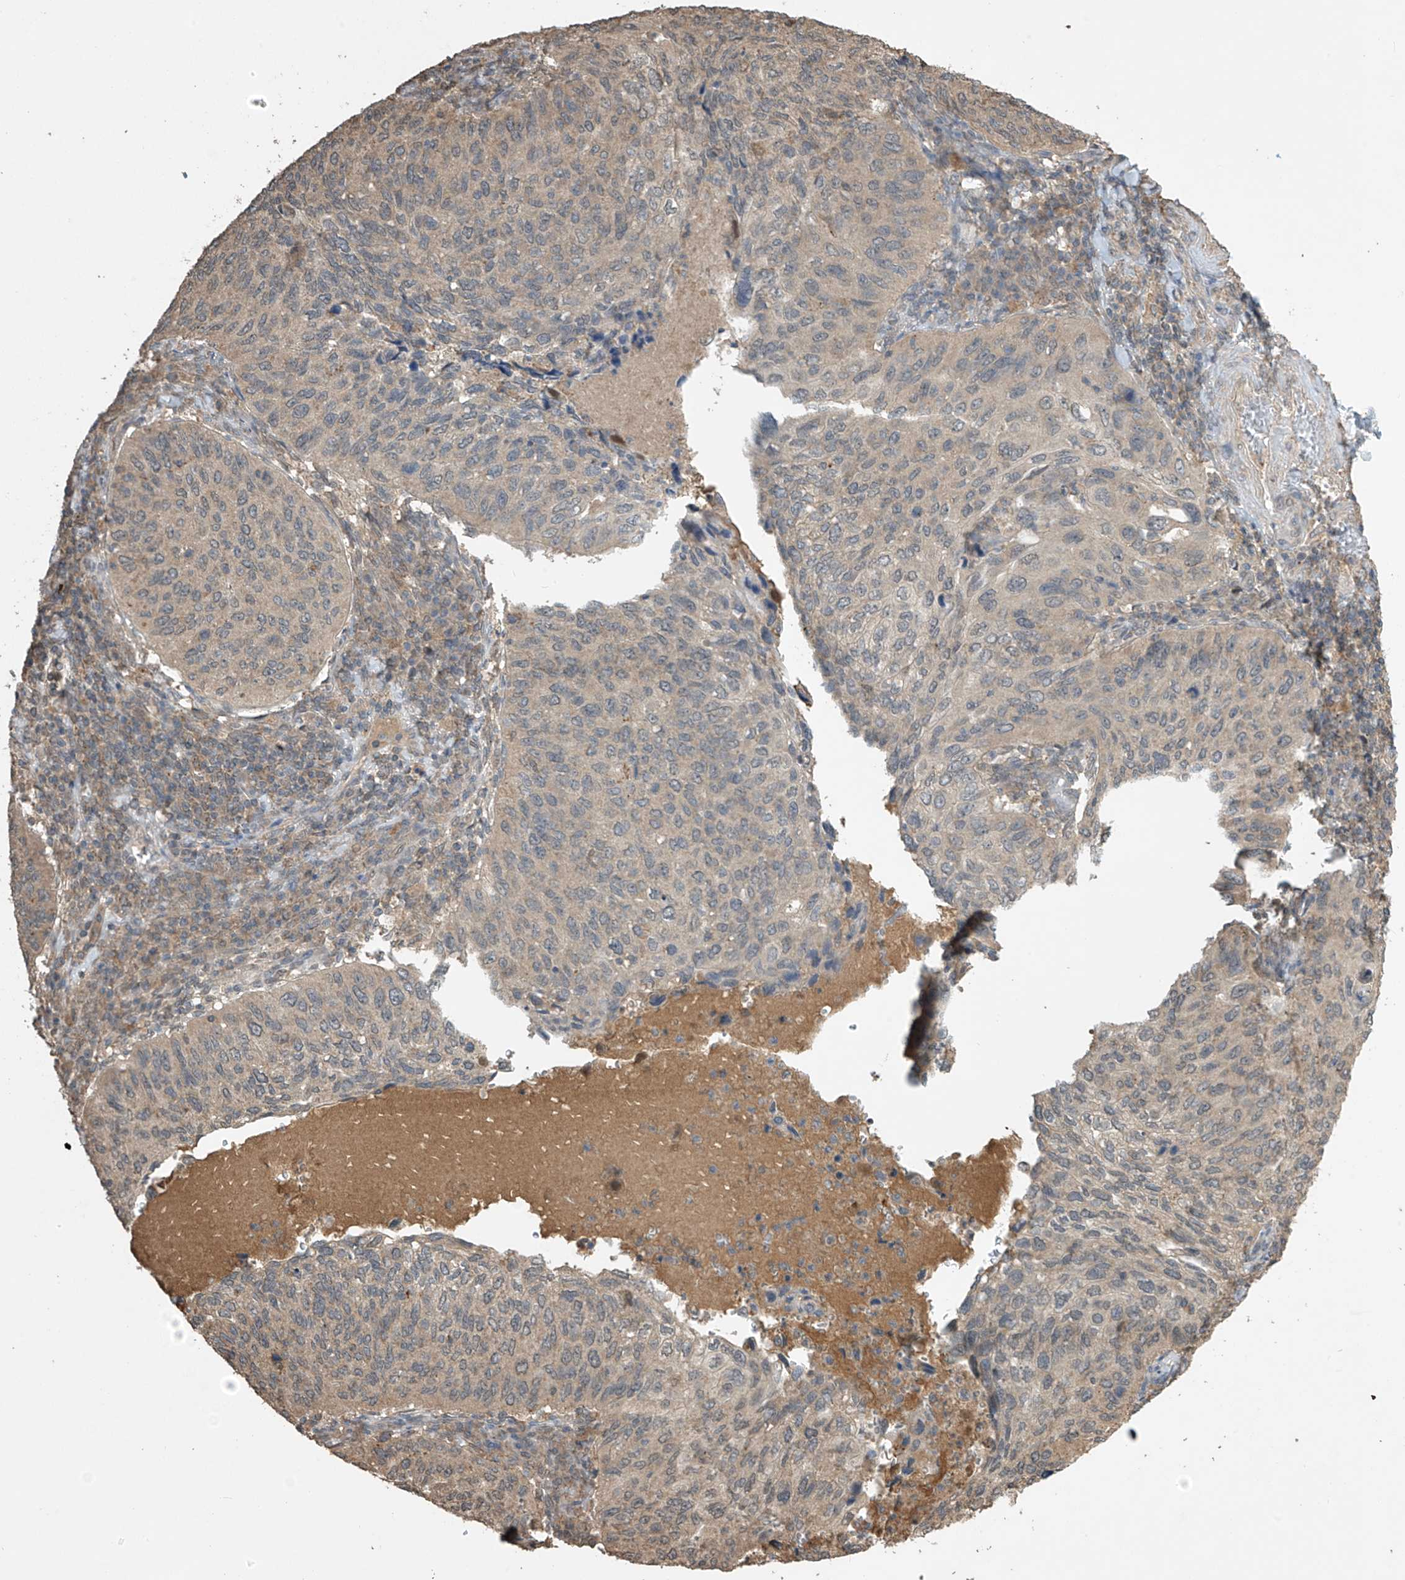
{"staining": {"intensity": "weak", "quantity": "25%-75%", "location": "cytoplasmic/membranous"}, "tissue": "cervical cancer", "cell_type": "Tumor cells", "image_type": "cancer", "snomed": [{"axis": "morphology", "description": "Squamous cell carcinoma, NOS"}, {"axis": "topography", "description": "Cervix"}], "caption": "Immunohistochemical staining of cervical cancer reveals weak cytoplasmic/membranous protein positivity in approximately 25%-75% of tumor cells.", "gene": "SLFN14", "patient": {"sex": "female", "age": 38}}